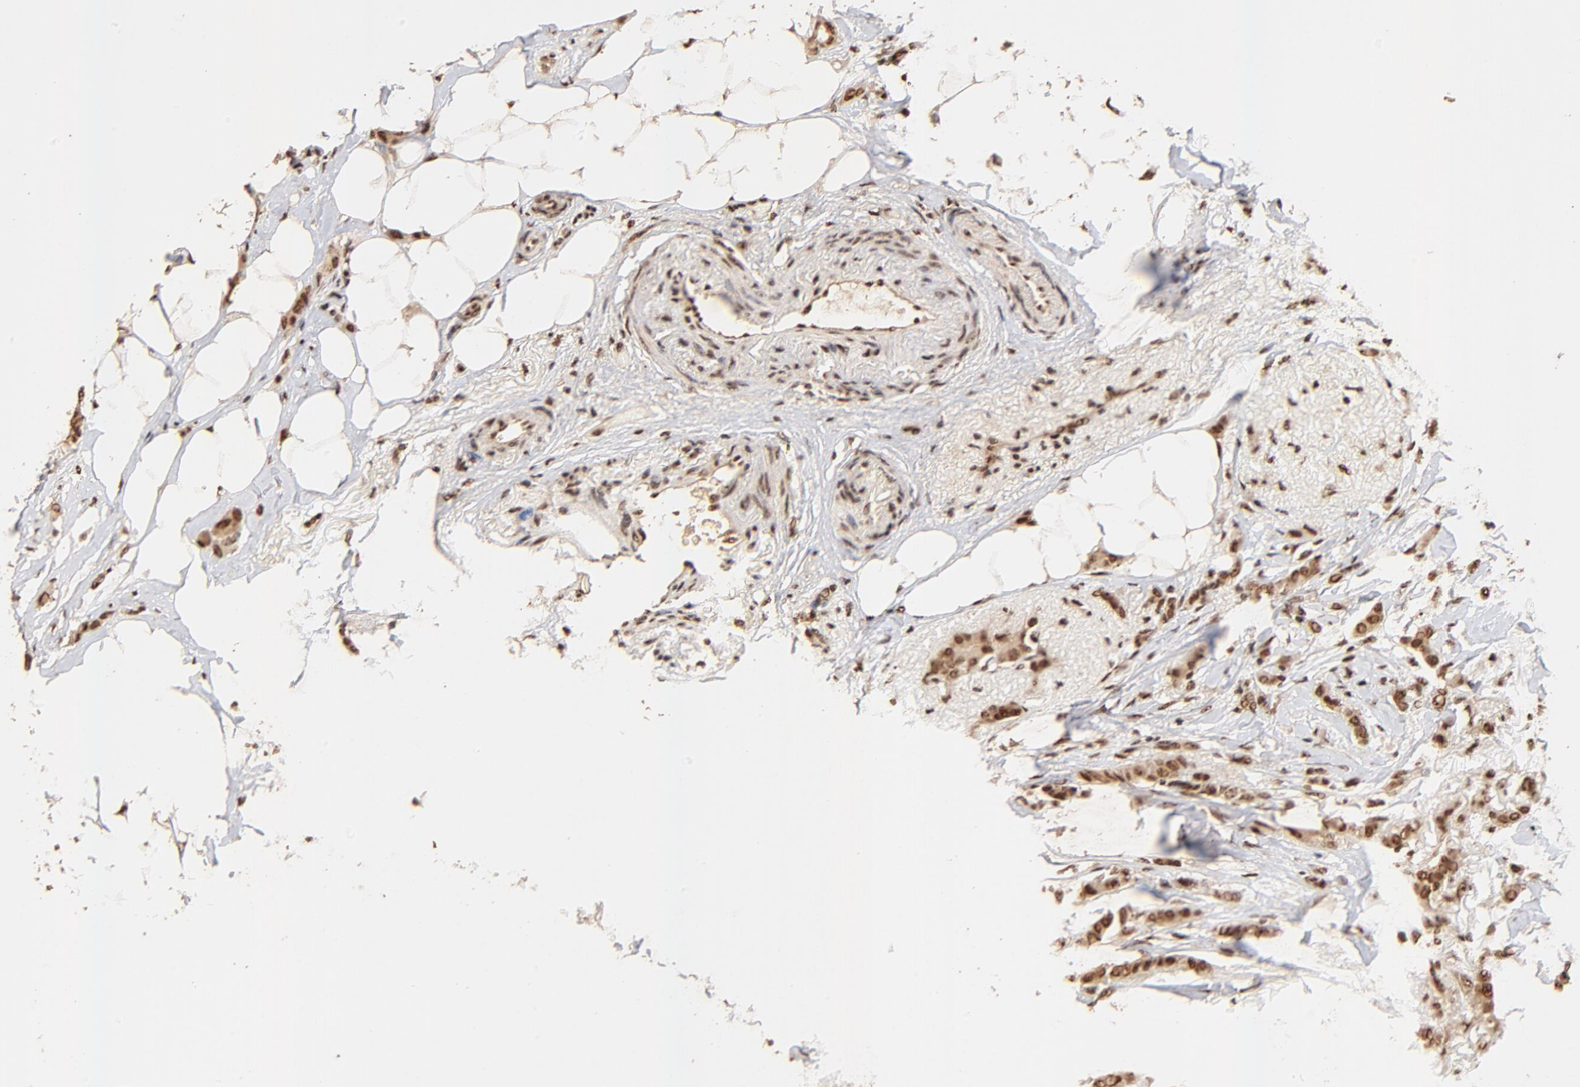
{"staining": {"intensity": "strong", "quantity": ">75%", "location": "cytoplasmic/membranous,nuclear"}, "tissue": "breast cancer", "cell_type": "Tumor cells", "image_type": "cancer", "snomed": [{"axis": "morphology", "description": "Lobular carcinoma"}, {"axis": "topography", "description": "Breast"}], "caption": "This image demonstrates breast lobular carcinoma stained with immunohistochemistry to label a protein in brown. The cytoplasmic/membranous and nuclear of tumor cells show strong positivity for the protein. Nuclei are counter-stained blue.", "gene": "MED12", "patient": {"sex": "female", "age": 55}}